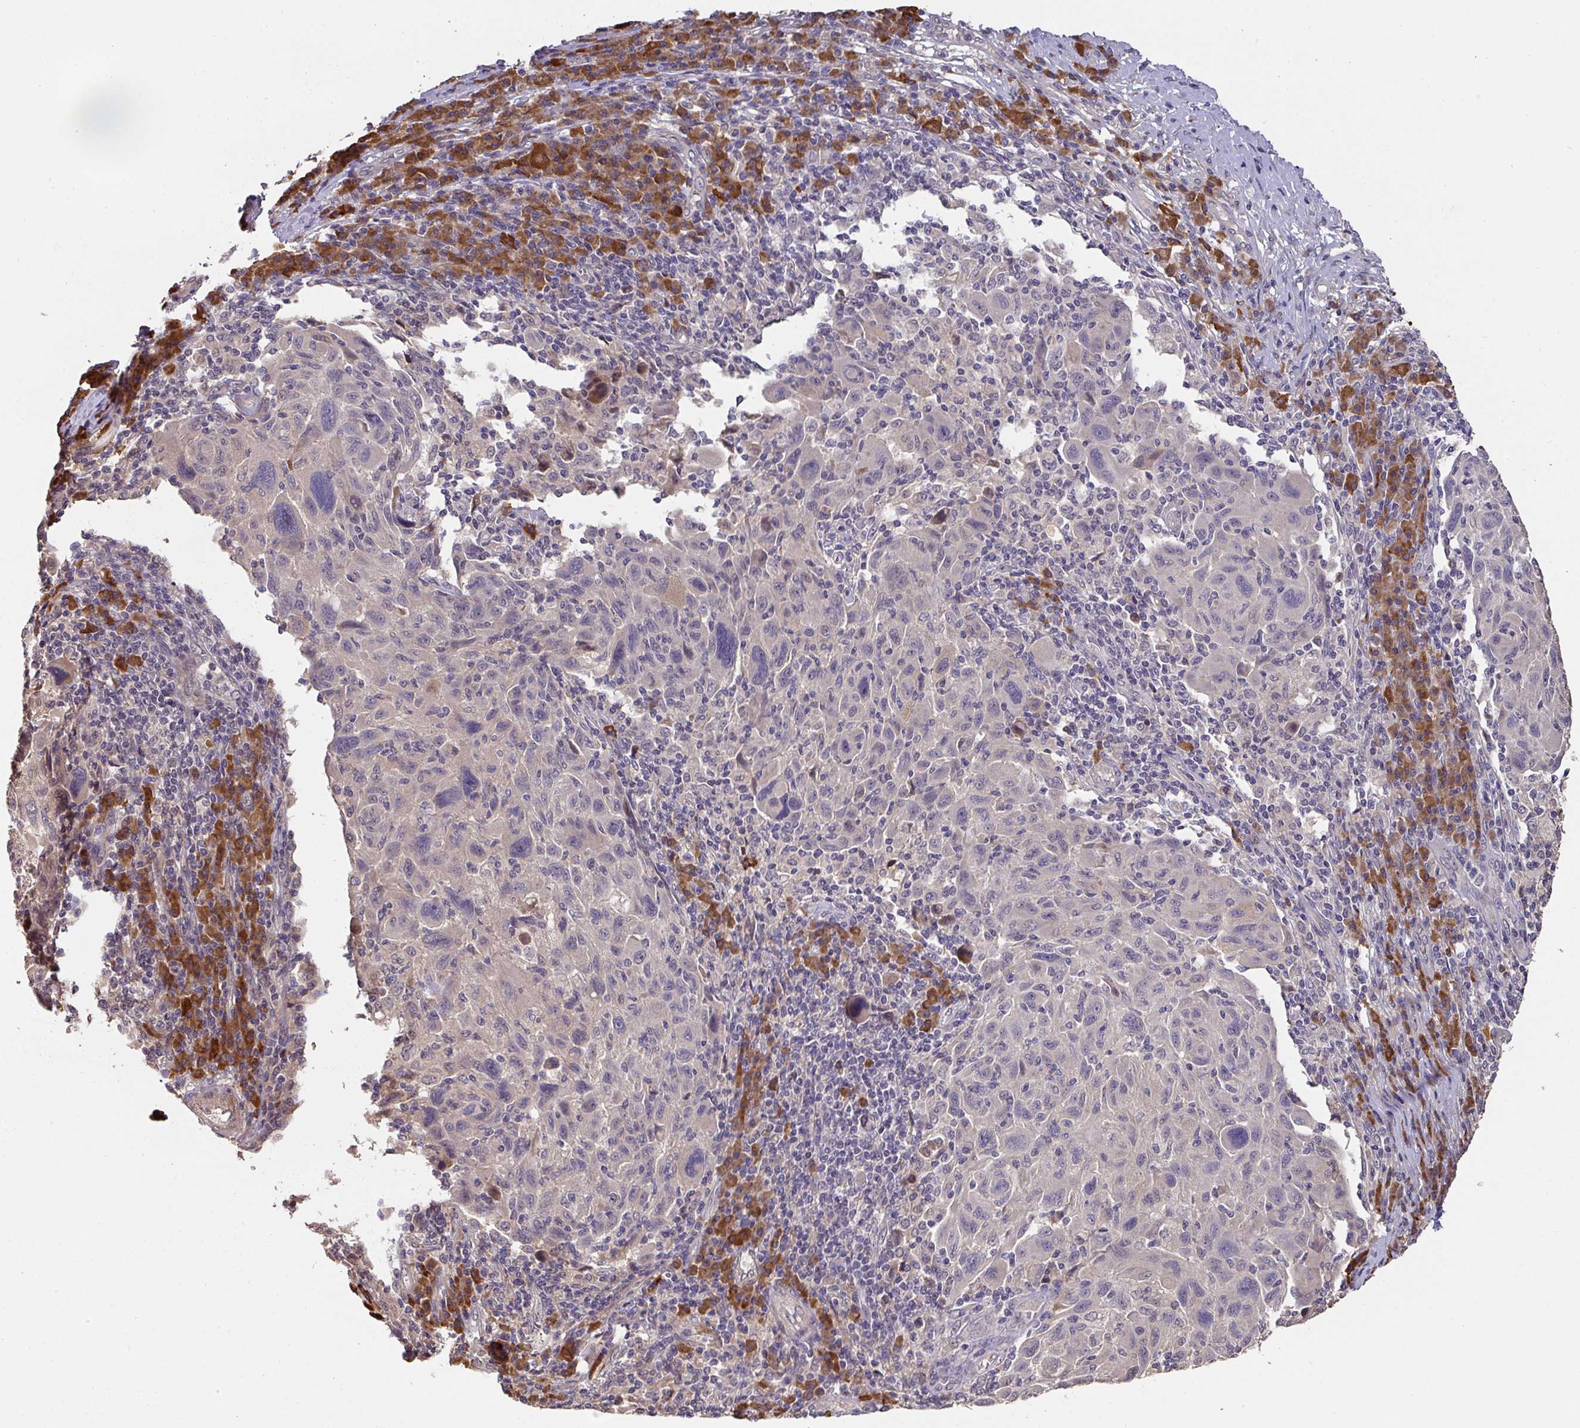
{"staining": {"intensity": "negative", "quantity": "none", "location": "none"}, "tissue": "melanoma", "cell_type": "Tumor cells", "image_type": "cancer", "snomed": [{"axis": "morphology", "description": "Malignant melanoma, NOS"}, {"axis": "topography", "description": "Skin"}], "caption": "The immunohistochemistry micrograph has no significant expression in tumor cells of melanoma tissue.", "gene": "ACVR2B", "patient": {"sex": "male", "age": 53}}